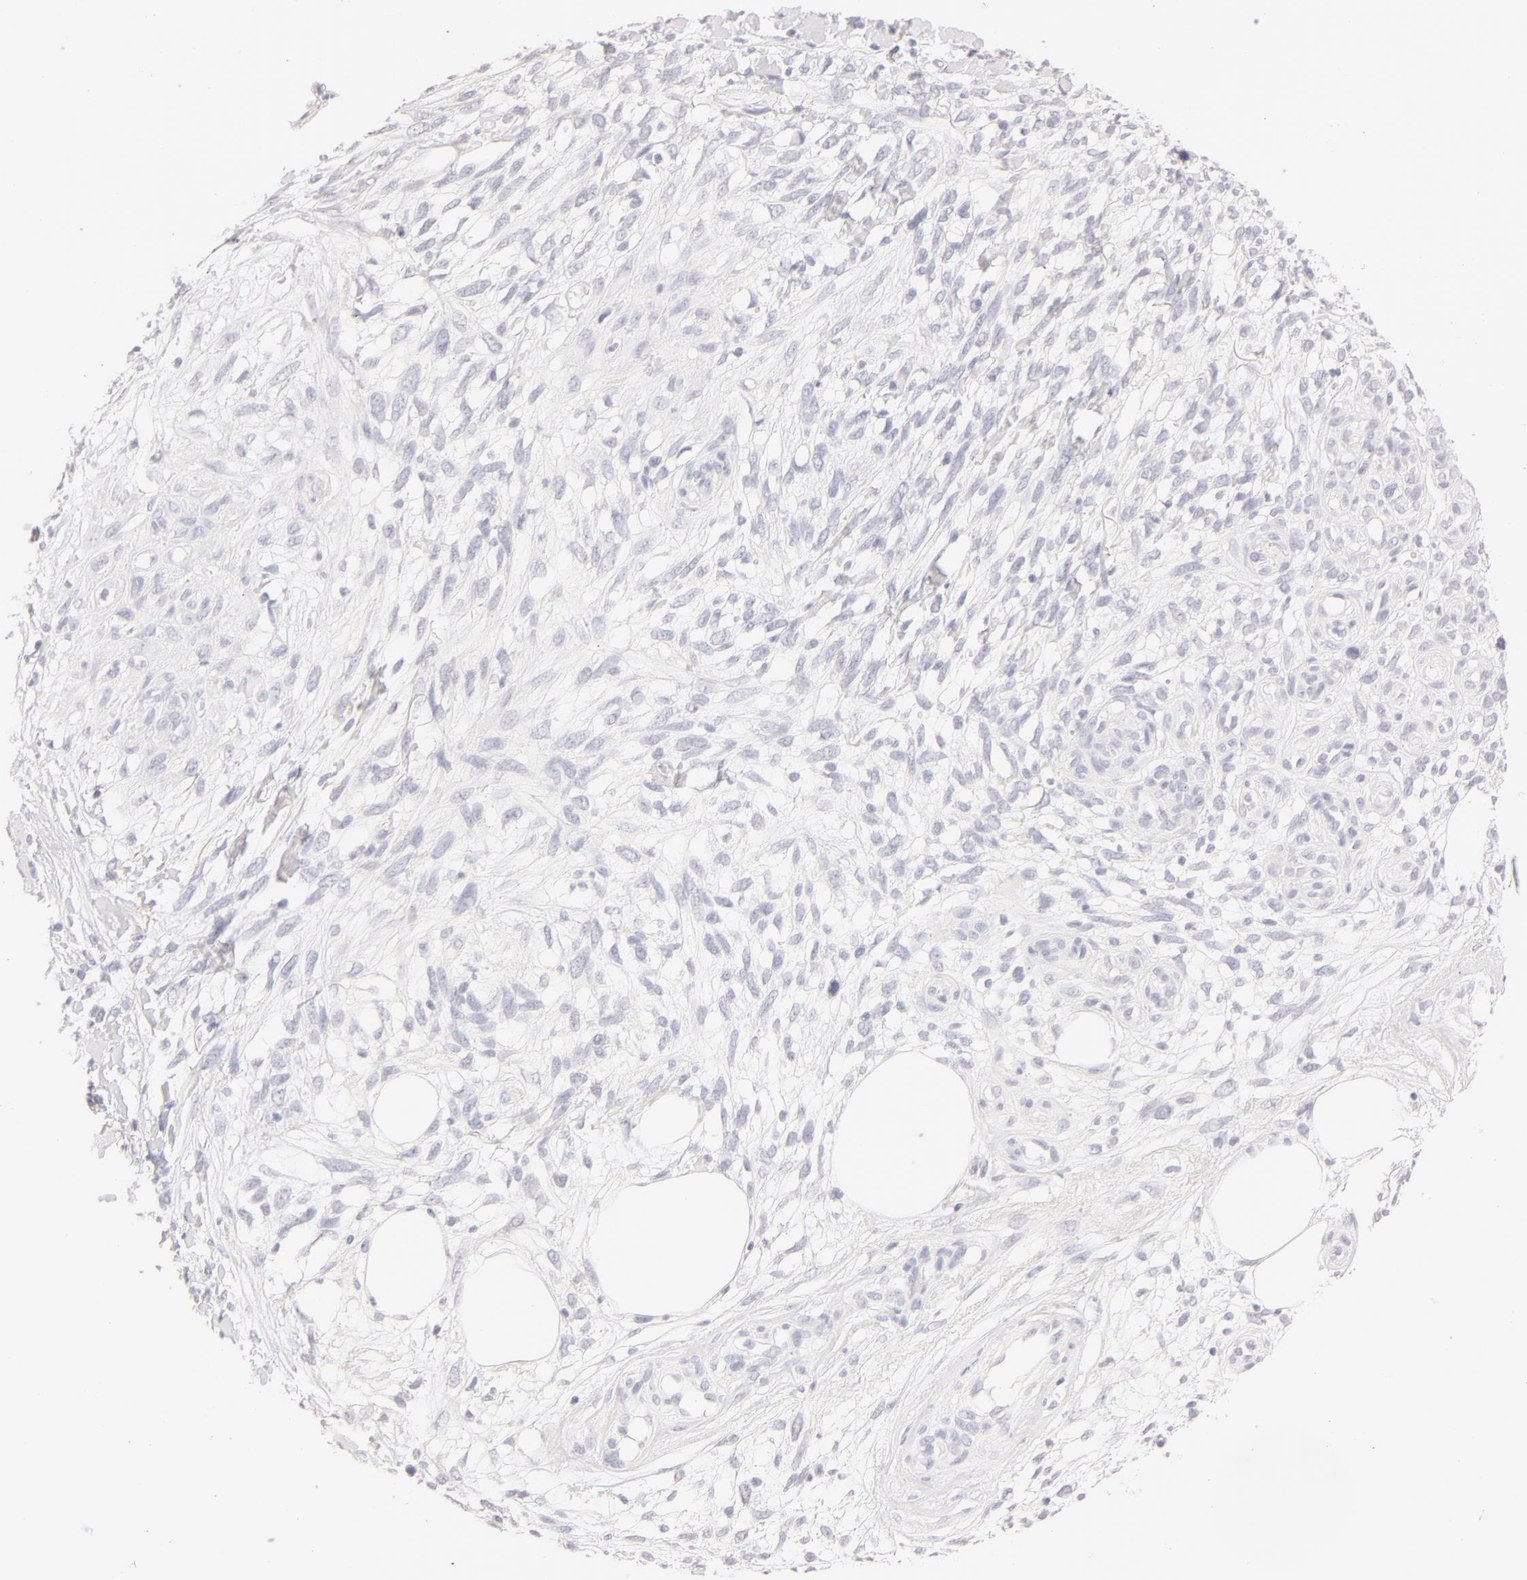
{"staining": {"intensity": "negative", "quantity": "none", "location": "none"}, "tissue": "melanoma", "cell_type": "Tumor cells", "image_type": "cancer", "snomed": [{"axis": "morphology", "description": "Malignant melanoma, NOS"}, {"axis": "topography", "description": "Skin"}], "caption": "IHC image of human melanoma stained for a protein (brown), which exhibits no staining in tumor cells.", "gene": "LGALS7B", "patient": {"sex": "female", "age": 85}}